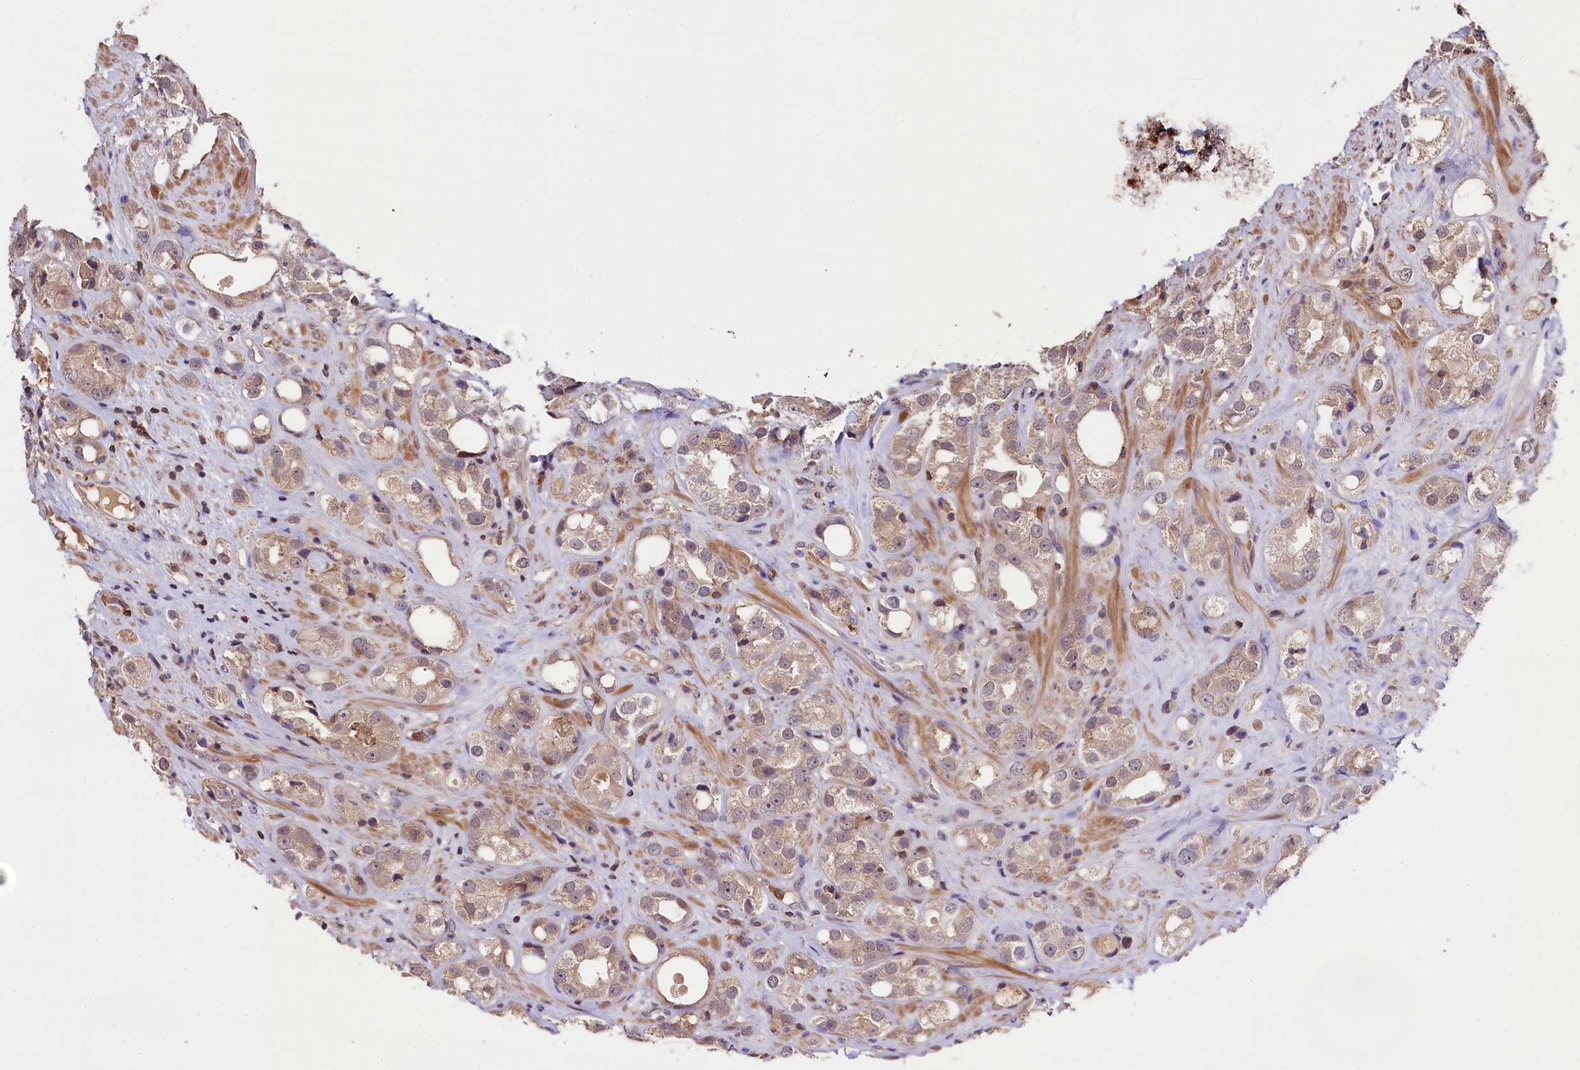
{"staining": {"intensity": "weak", "quantity": ">75%", "location": "cytoplasmic/membranous"}, "tissue": "prostate cancer", "cell_type": "Tumor cells", "image_type": "cancer", "snomed": [{"axis": "morphology", "description": "Adenocarcinoma, NOS"}, {"axis": "topography", "description": "Prostate"}], "caption": "Immunohistochemistry (IHC) of adenocarcinoma (prostate) shows low levels of weak cytoplasmic/membranous expression in approximately >75% of tumor cells. (DAB (3,3'-diaminobenzidine) IHC, brown staining for protein, blue staining for nuclei).", "gene": "SKIDA1", "patient": {"sex": "male", "age": 79}}